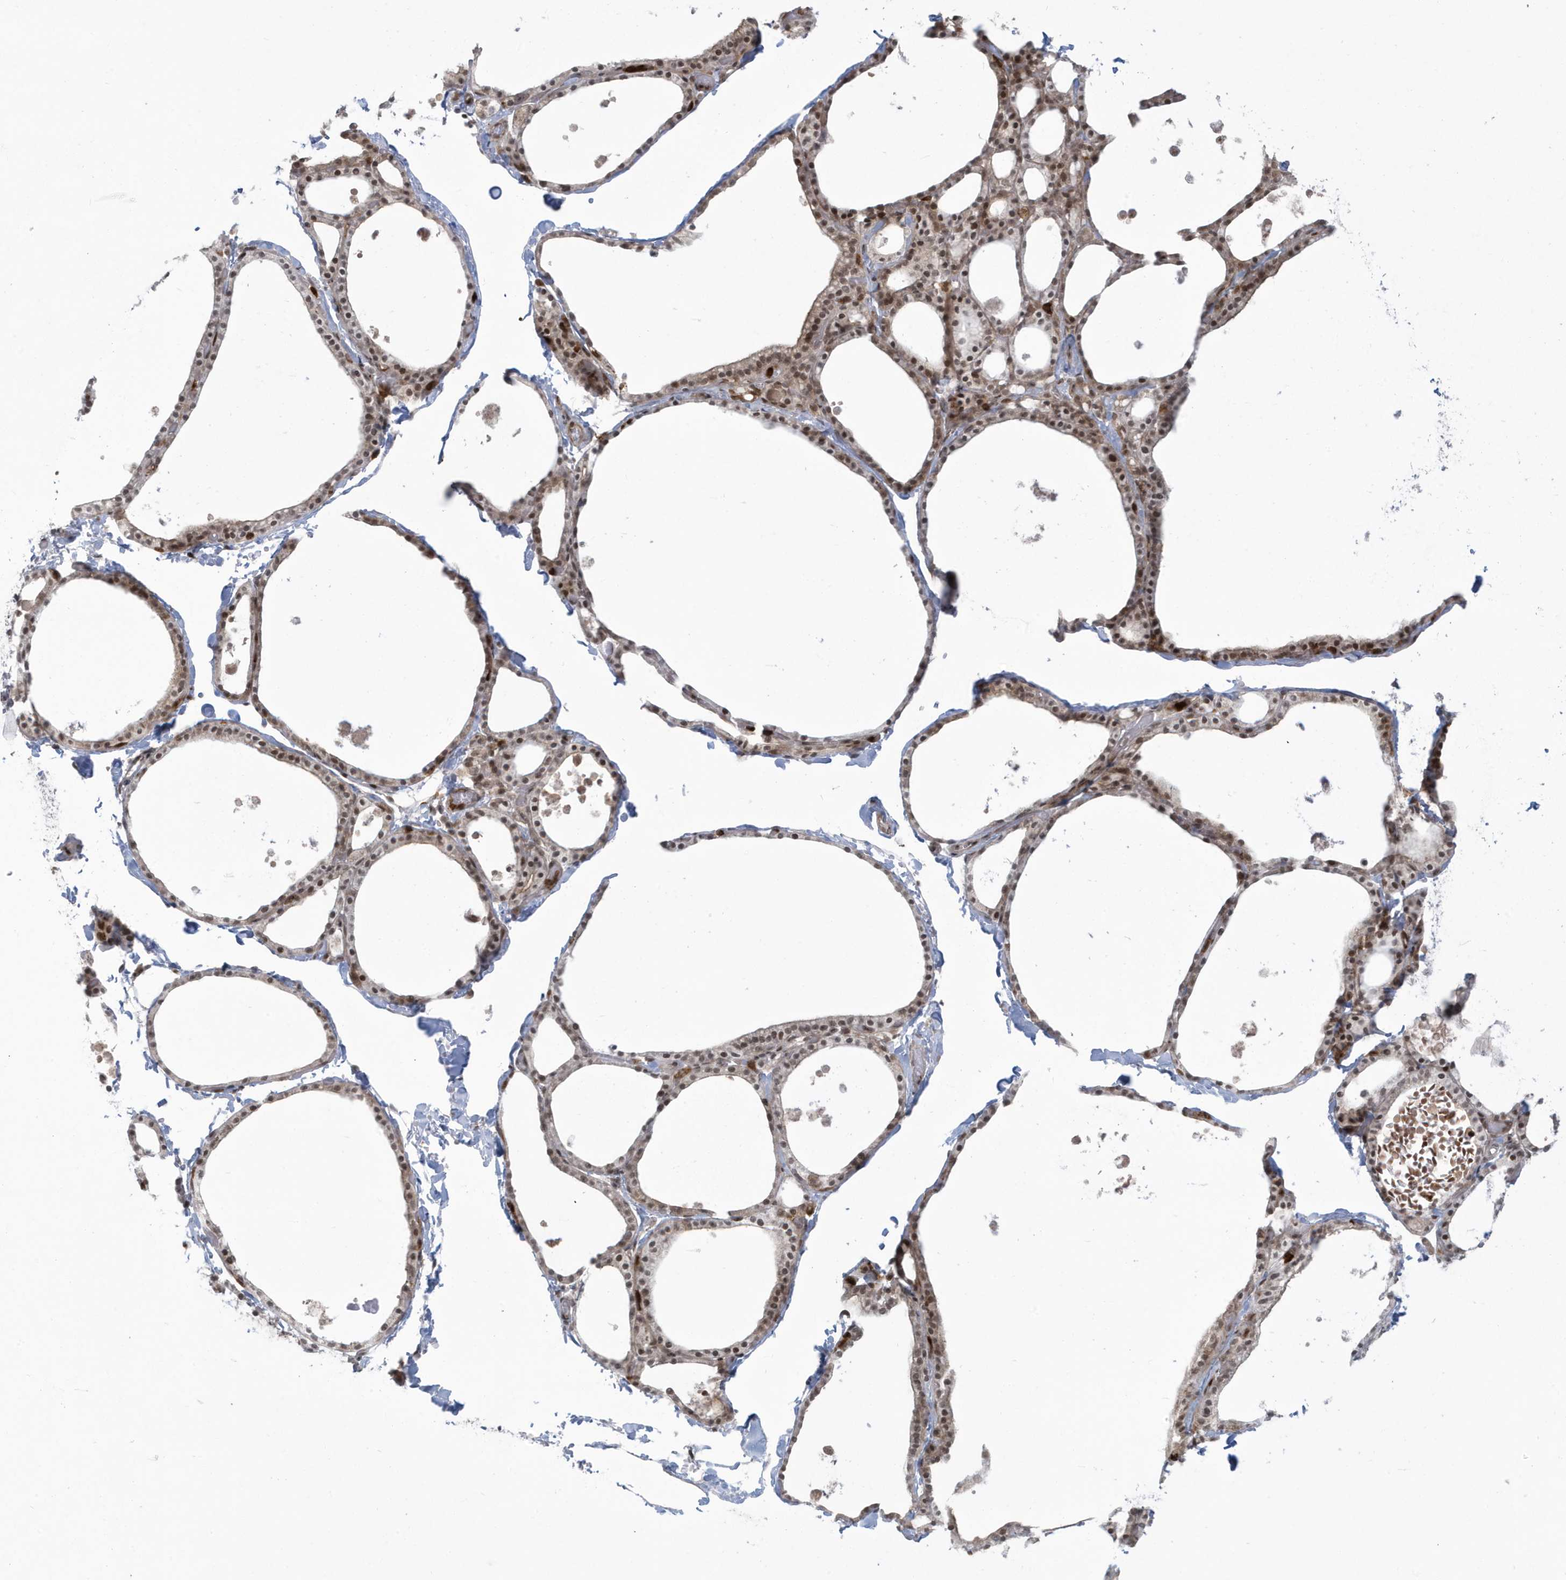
{"staining": {"intensity": "moderate", "quantity": ">75%", "location": "cytoplasmic/membranous,nuclear"}, "tissue": "thyroid gland", "cell_type": "Glandular cells", "image_type": "normal", "snomed": [{"axis": "morphology", "description": "Normal tissue, NOS"}, {"axis": "topography", "description": "Thyroid gland"}], "caption": "Immunohistochemistry (IHC) staining of normal thyroid gland, which exhibits medium levels of moderate cytoplasmic/membranous,nuclear positivity in about >75% of glandular cells indicating moderate cytoplasmic/membranous,nuclear protein staining. The staining was performed using DAB (3,3'-diaminobenzidine) (brown) for protein detection and nuclei were counterstained in hematoxylin (blue).", "gene": "C1orf52", "patient": {"sex": "male", "age": 56}}